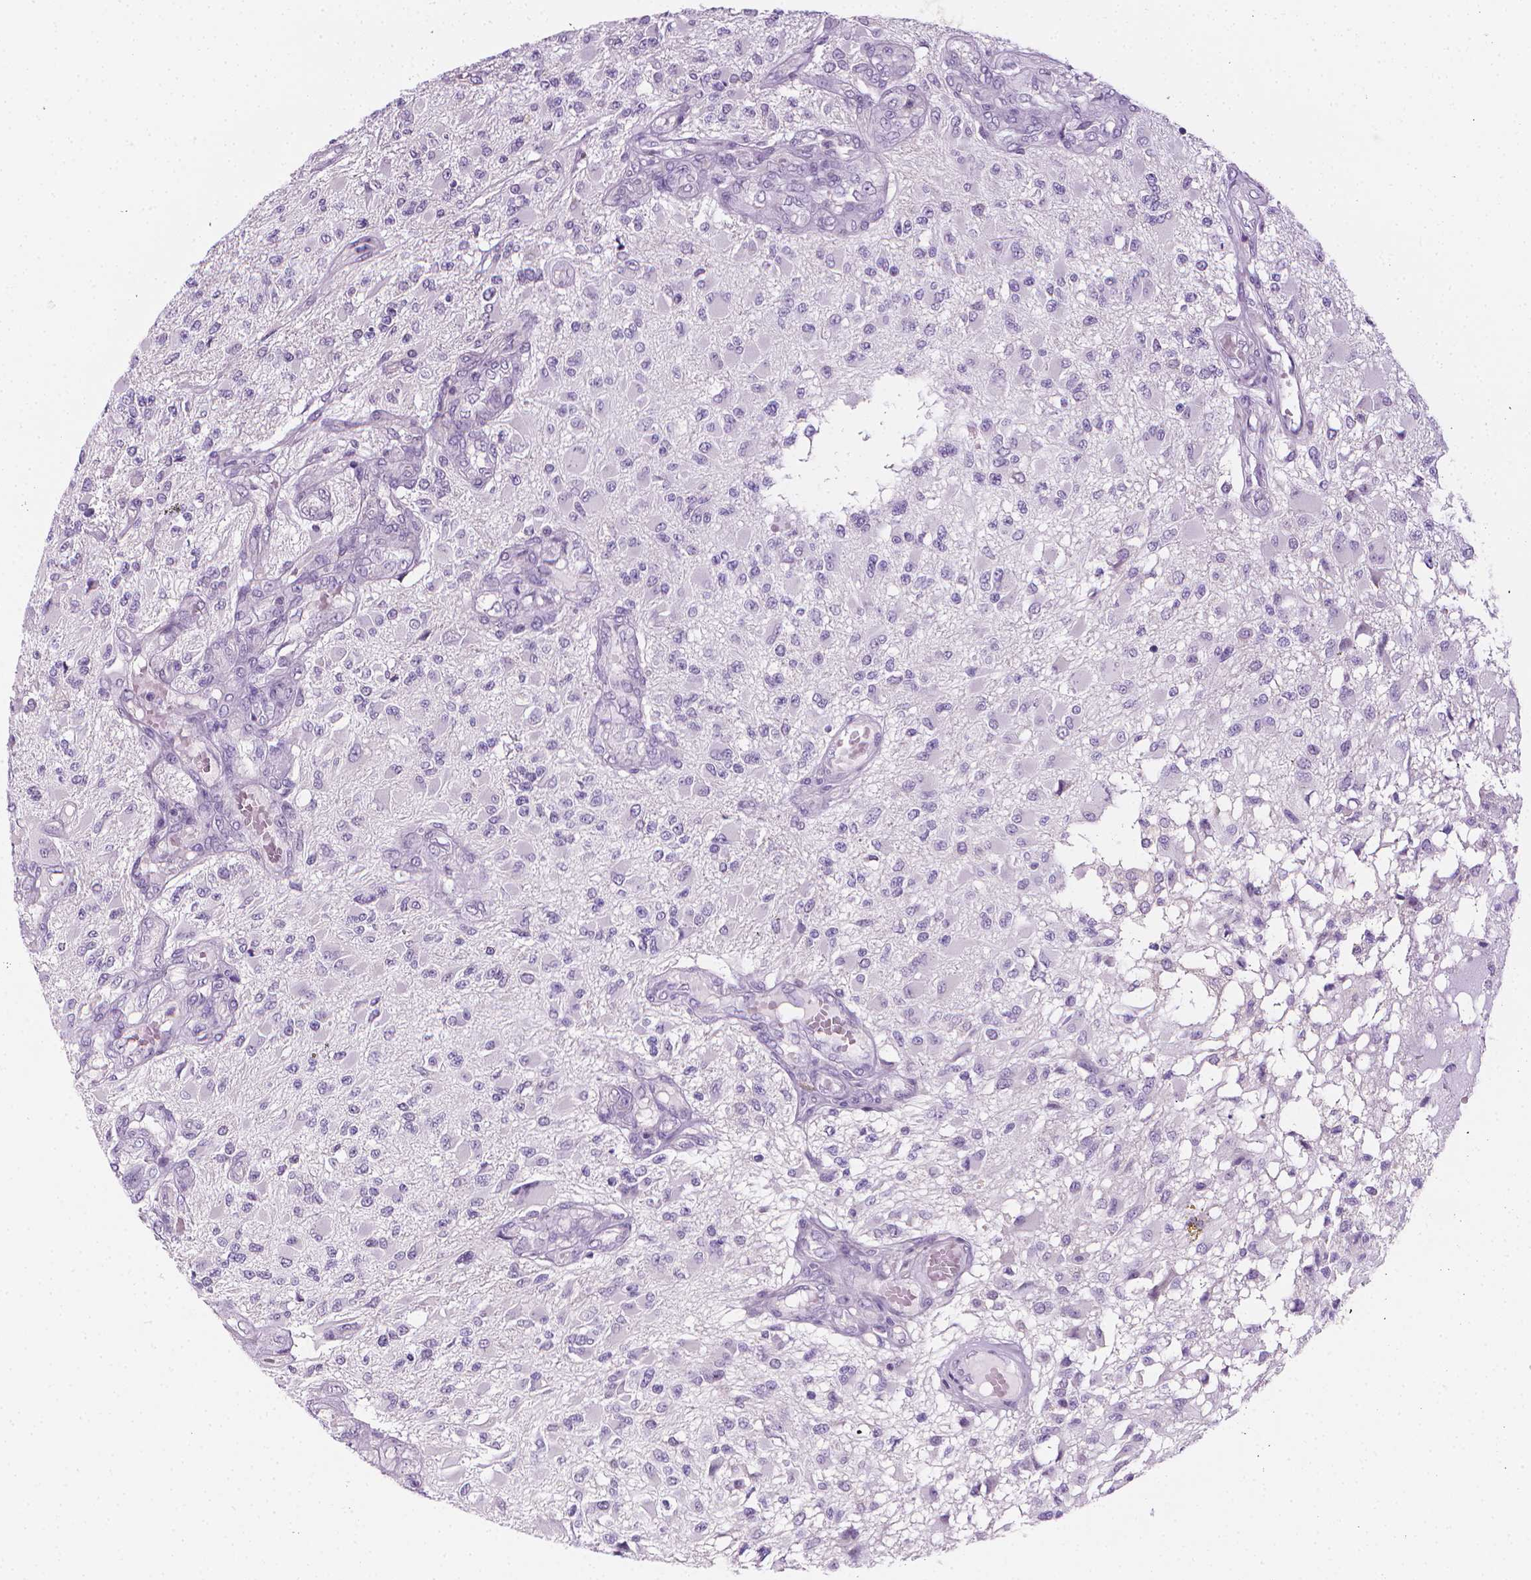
{"staining": {"intensity": "negative", "quantity": "none", "location": "none"}, "tissue": "glioma", "cell_type": "Tumor cells", "image_type": "cancer", "snomed": [{"axis": "morphology", "description": "Glioma, malignant, High grade"}, {"axis": "topography", "description": "Brain"}], "caption": "DAB immunohistochemical staining of high-grade glioma (malignant) shows no significant positivity in tumor cells. (DAB (3,3'-diaminobenzidine) immunohistochemistry (IHC) with hematoxylin counter stain).", "gene": "DCAF8L1", "patient": {"sex": "female", "age": 63}}